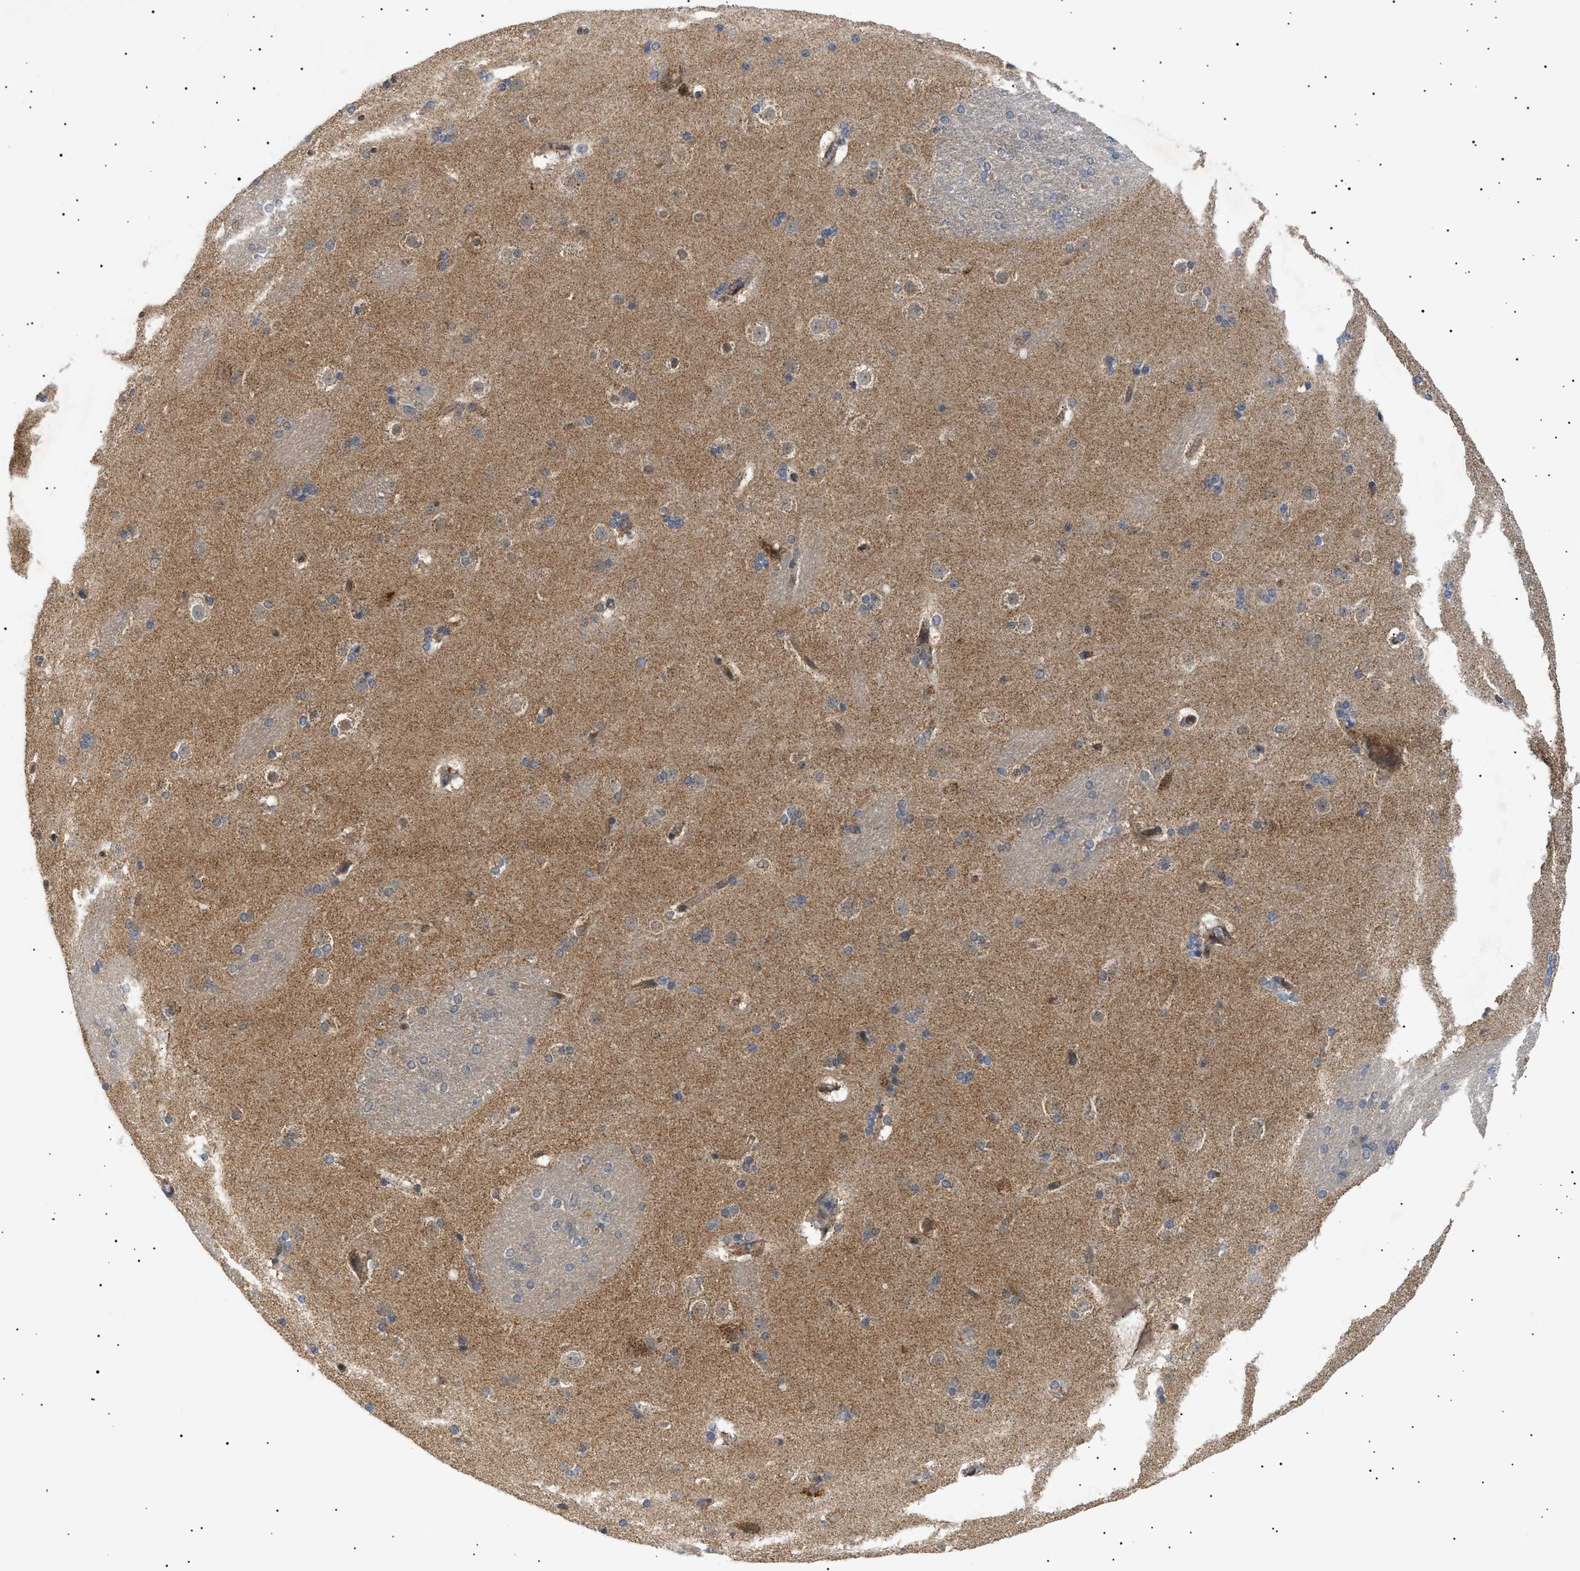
{"staining": {"intensity": "moderate", "quantity": ">75%", "location": "cytoplasmic/membranous"}, "tissue": "caudate", "cell_type": "Glial cells", "image_type": "normal", "snomed": [{"axis": "morphology", "description": "Normal tissue, NOS"}, {"axis": "topography", "description": "Lateral ventricle wall"}], "caption": "Moderate cytoplasmic/membranous expression is identified in about >75% of glial cells in unremarkable caudate.", "gene": "SIRT5", "patient": {"sex": "female", "age": 19}}